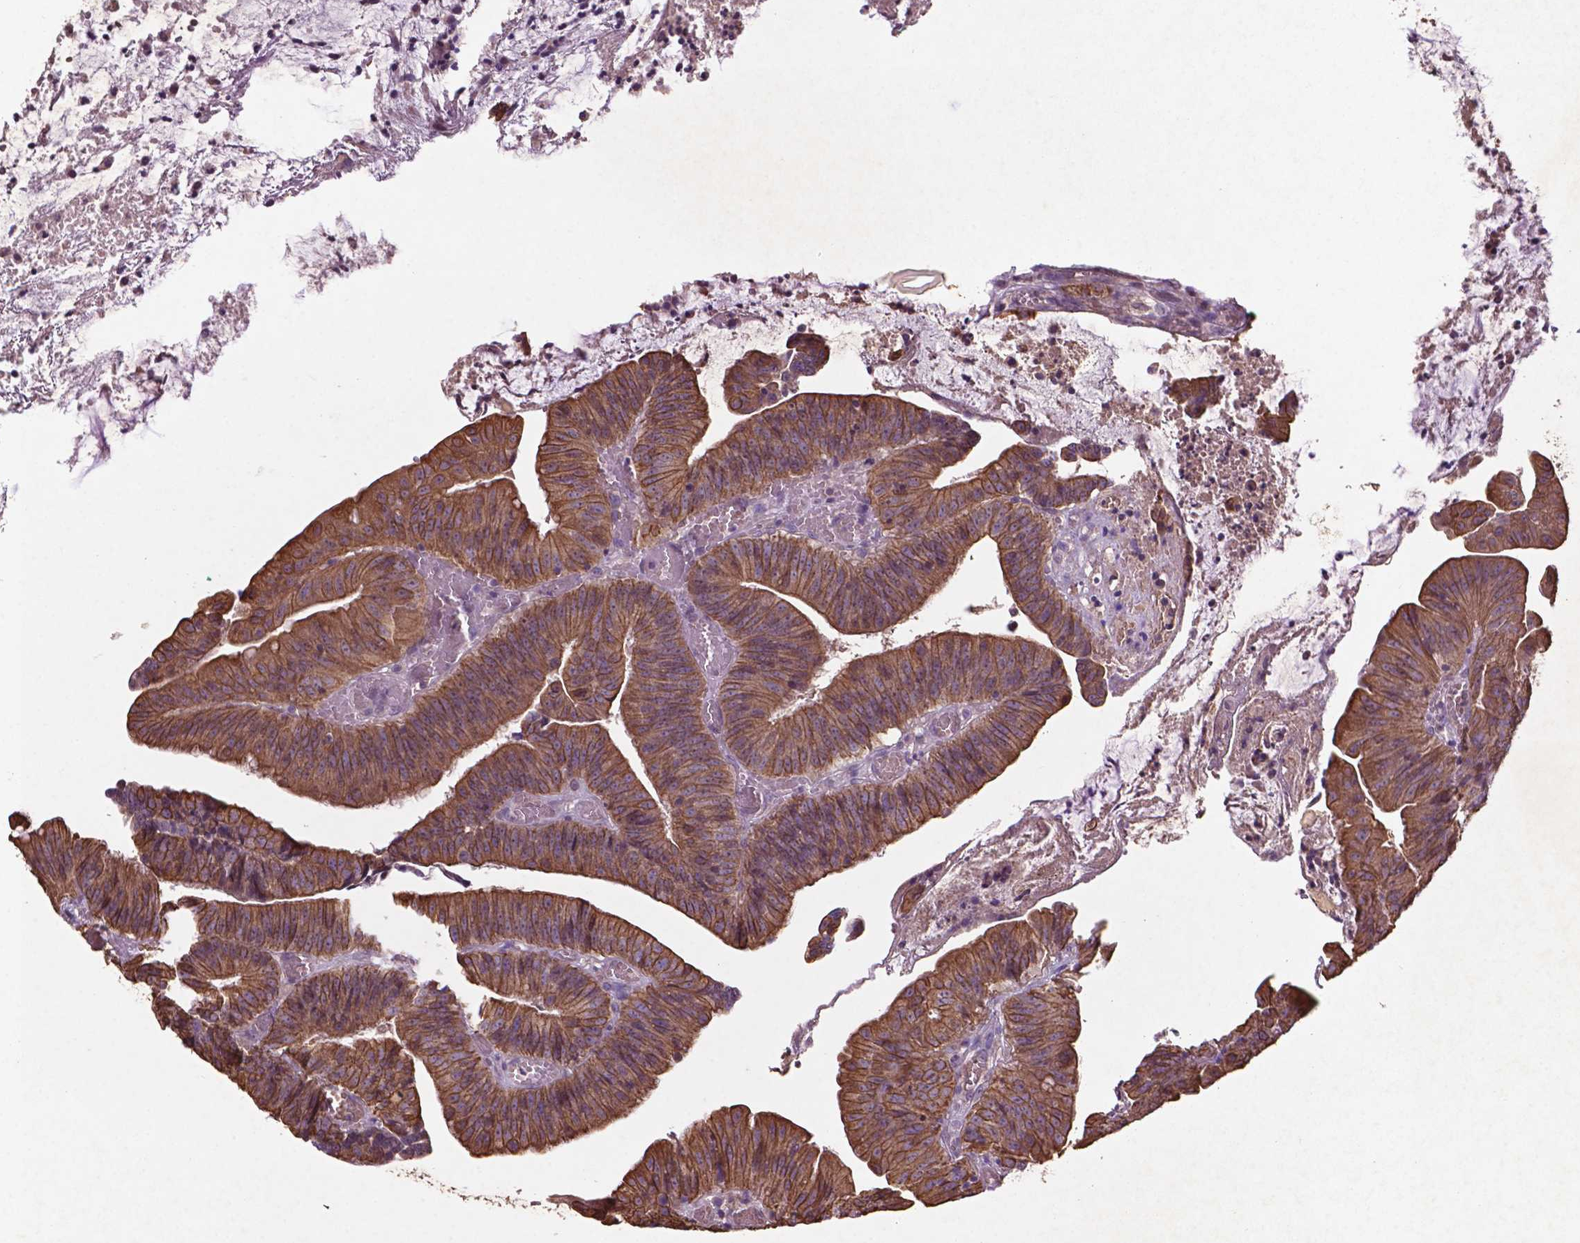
{"staining": {"intensity": "strong", "quantity": ">75%", "location": "cytoplasmic/membranous"}, "tissue": "colorectal cancer", "cell_type": "Tumor cells", "image_type": "cancer", "snomed": [{"axis": "morphology", "description": "Adenocarcinoma, NOS"}, {"axis": "topography", "description": "Colon"}], "caption": "This micrograph reveals colorectal cancer stained with immunohistochemistry to label a protein in brown. The cytoplasmic/membranous of tumor cells show strong positivity for the protein. Nuclei are counter-stained blue.", "gene": "COQ2", "patient": {"sex": "female", "age": 78}}